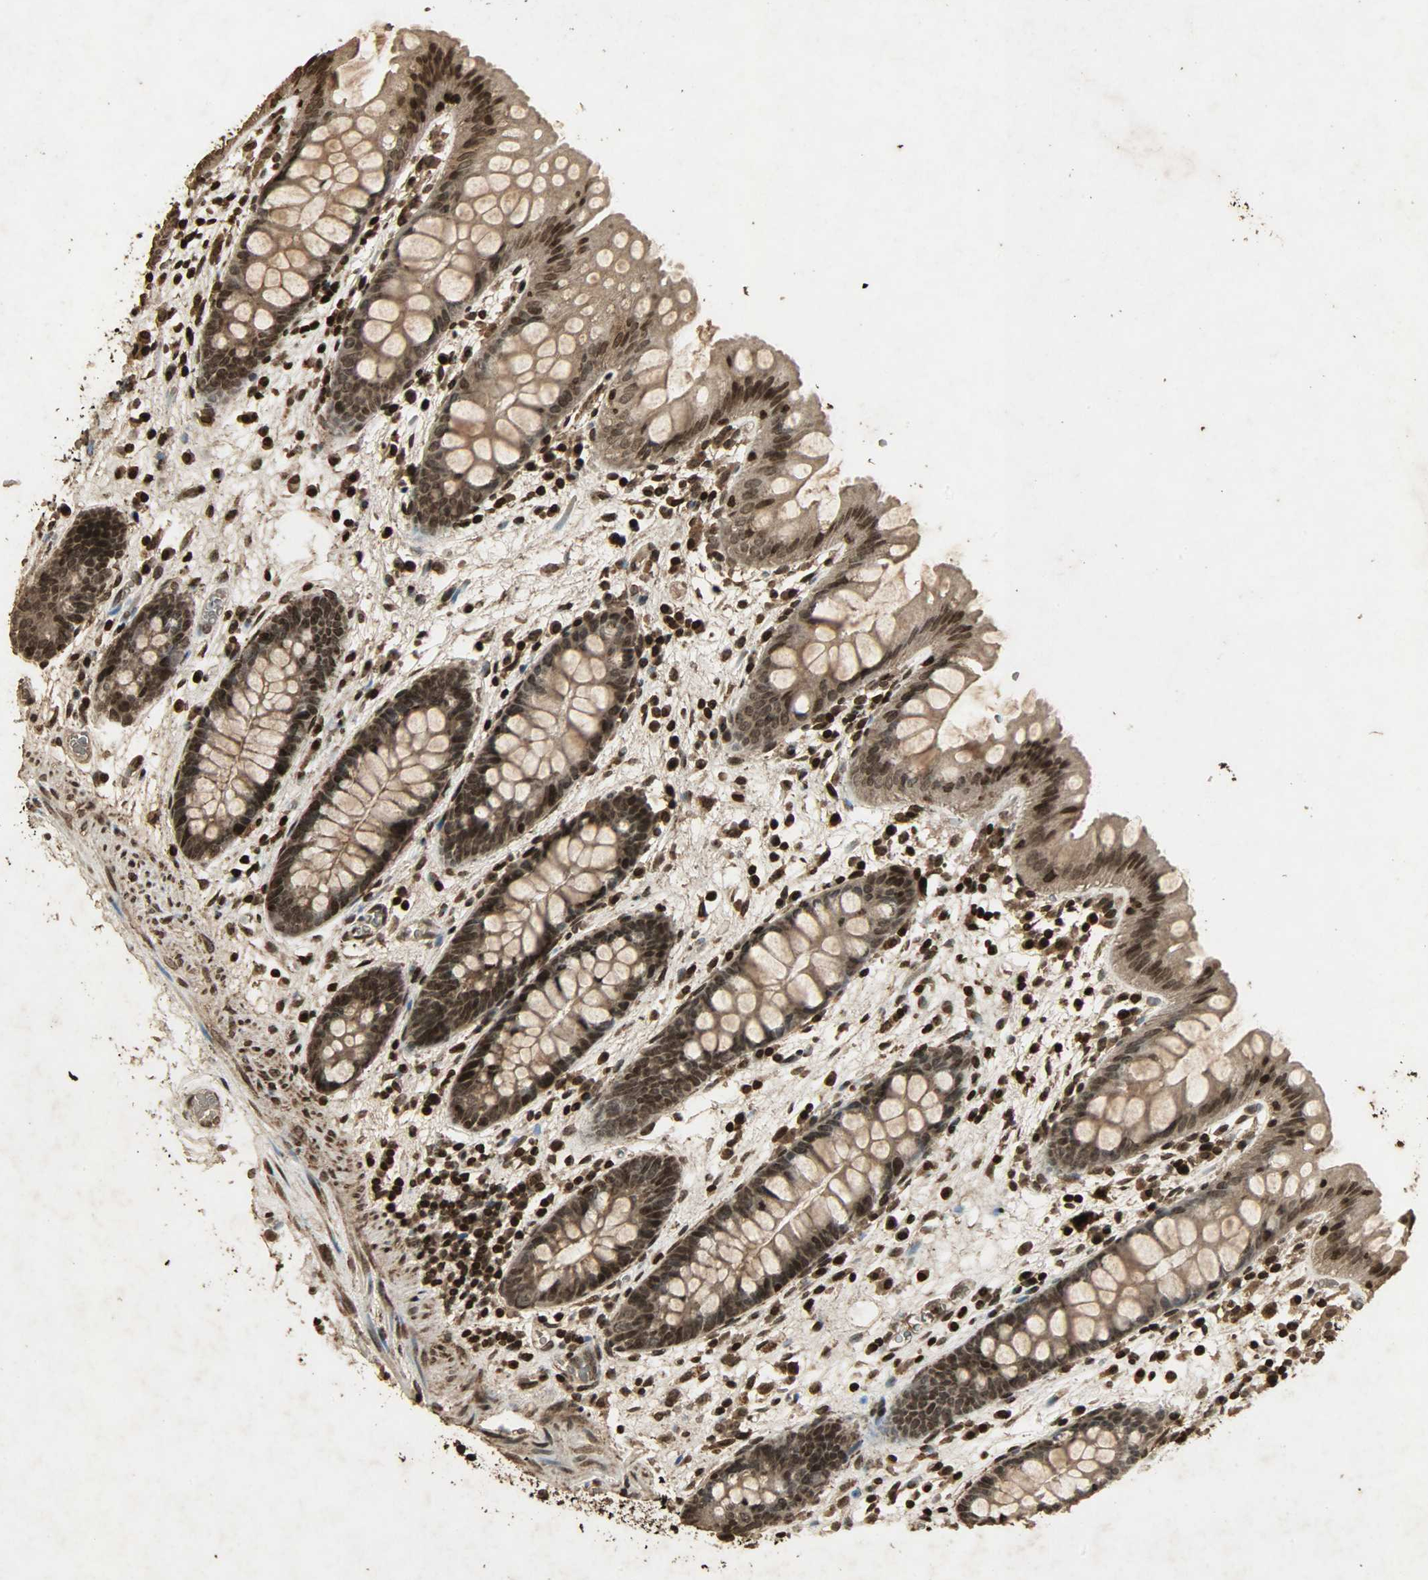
{"staining": {"intensity": "strong", "quantity": ">75%", "location": "cytoplasmic/membranous,nuclear"}, "tissue": "colon", "cell_type": "Endothelial cells", "image_type": "normal", "snomed": [{"axis": "morphology", "description": "Normal tissue, NOS"}, {"axis": "topography", "description": "Smooth muscle"}, {"axis": "topography", "description": "Colon"}], "caption": "Strong cytoplasmic/membranous,nuclear protein expression is appreciated in approximately >75% of endothelial cells in colon. (DAB (3,3'-diaminobenzidine) IHC, brown staining for protein, blue staining for nuclei).", "gene": "PPP3R1", "patient": {"sex": "male", "age": 67}}